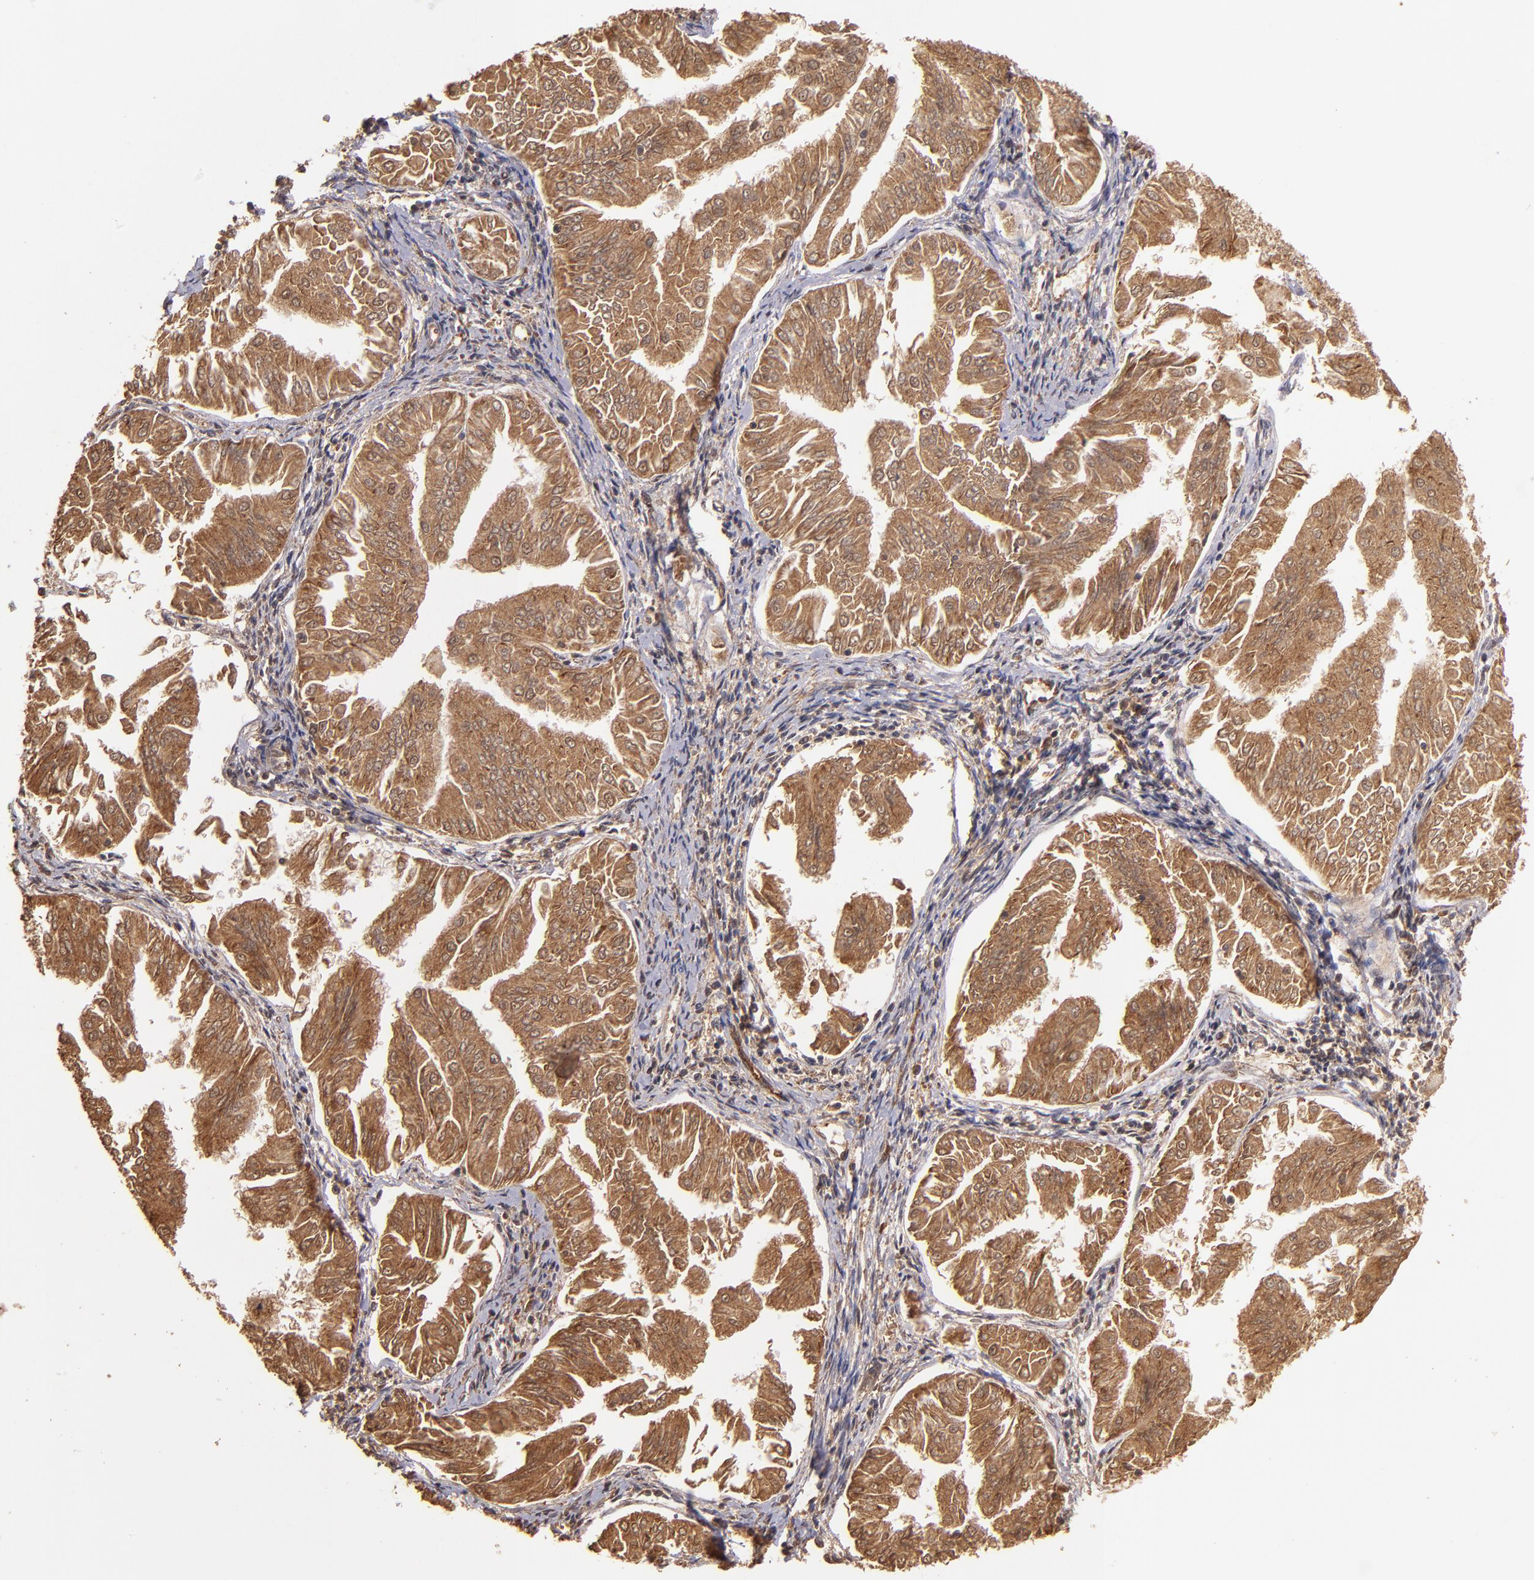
{"staining": {"intensity": "strong", "quantity": ">75%", "location": "cytoplasmic/membranous,nuclear"}, "tissue": "endometrial cancer", "cell_type": "Tumor cells", "image_type": "cancer", "snomed": [{"axis": "morphology", "description": "Adenocarcinoma, NOS"}, {"axis": "topography", "description": "Endometrium"}], "caption": "IHC of human adenocarcinoma (endometrial) demonstrates high levels of strong cytoplasmic/membranous and nuclear staining in approximately >75% of tumor cells.", "gene": "RIOK3", "patient": {"sex": "female", "age": 53}}